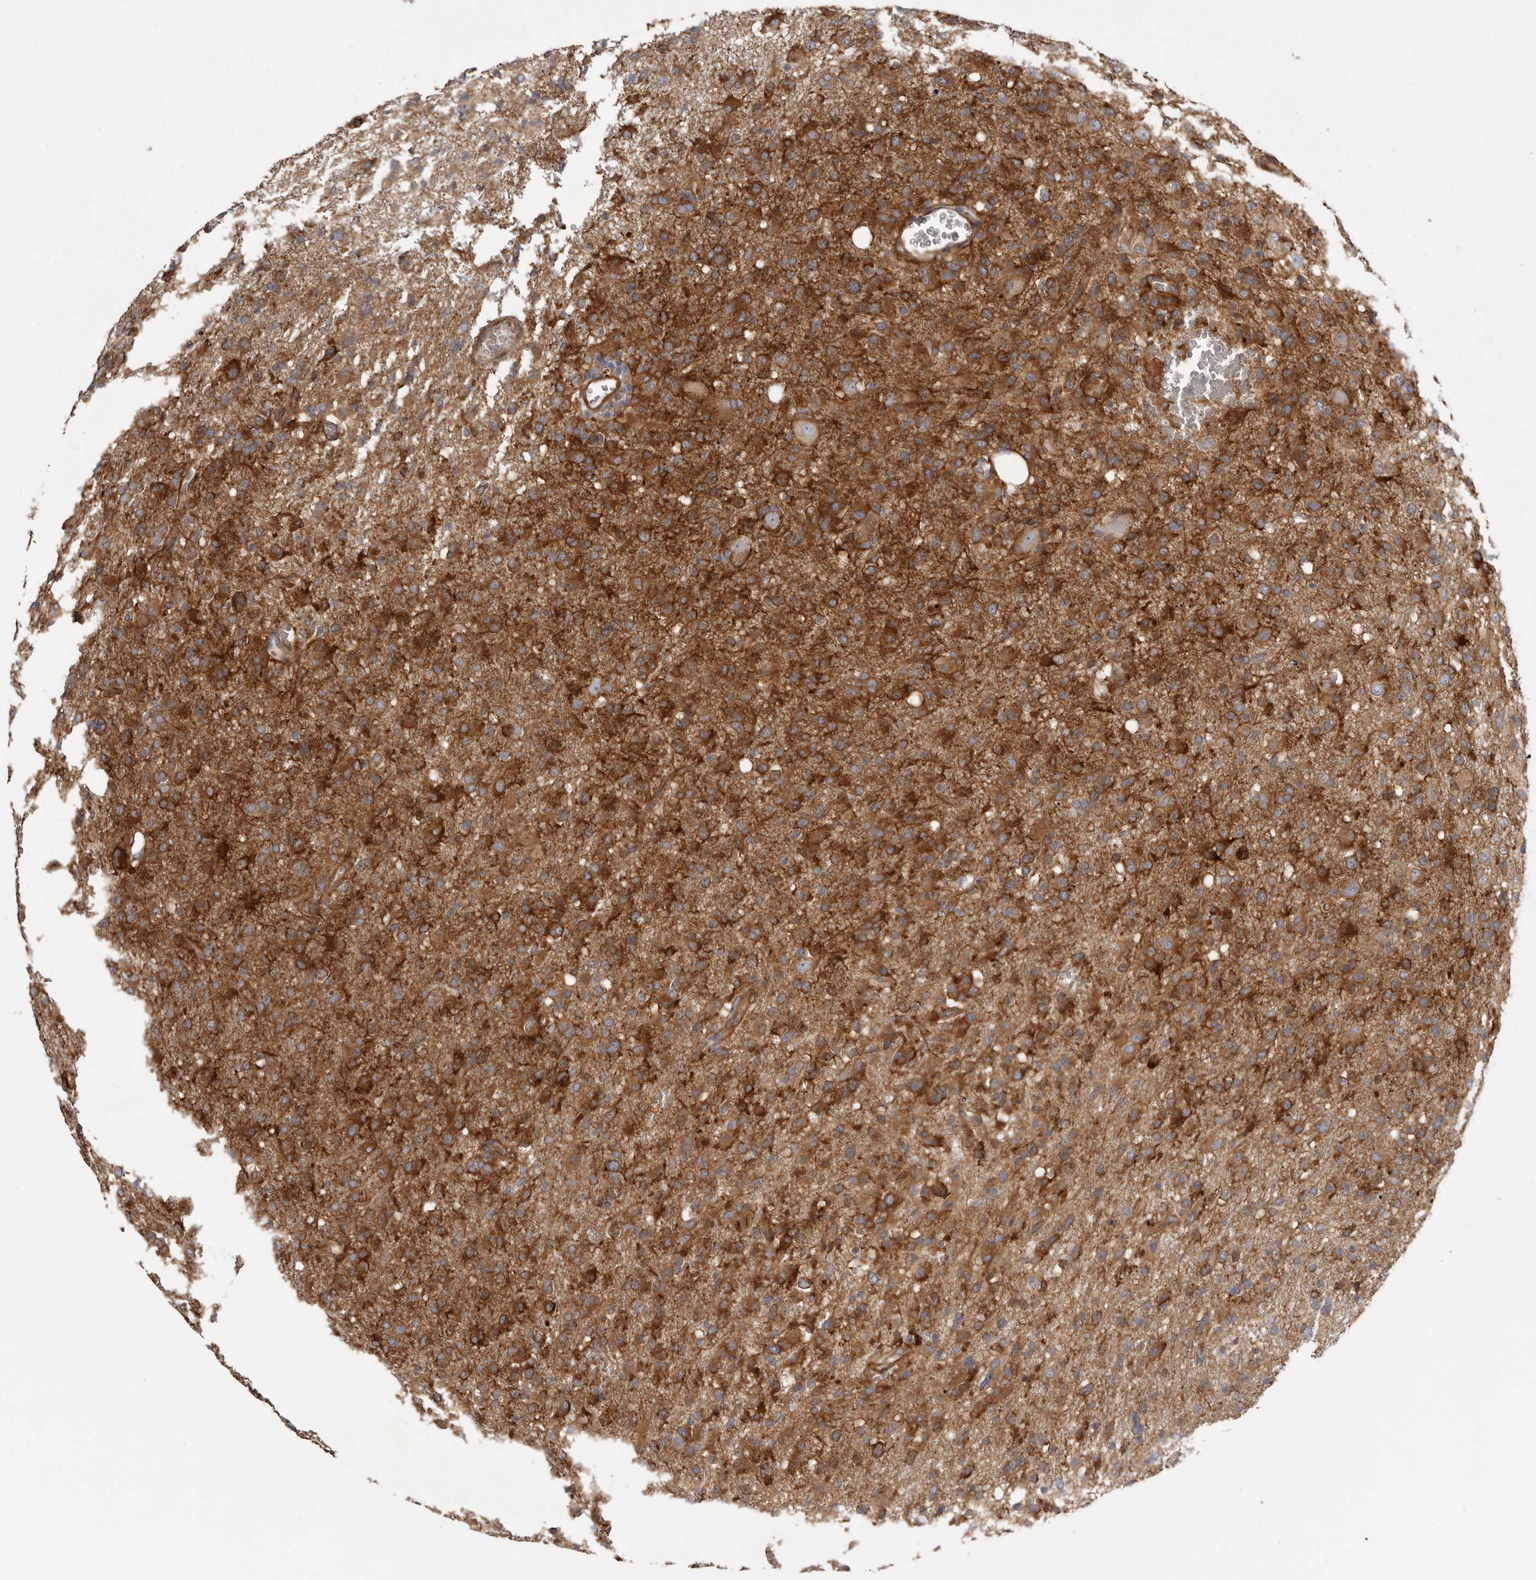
{"staining": {"intensity": "strong", "quantity": ">75%", "location": "cytoplasmic/membranous"}, "tissue": "glioma", "cell_type": "Tumor cells", "image_type": "cancer", "snomed": [{"axis": "morphology", "description": "Glioma, malignant, High grade"}, {"axis": "topography", "description": "Brain"}], "caption": "Immunohistochemical staining of human glioma exhibits strong cytoplasmic/membranous protein staining in about >75% of tumor cells.", "gene": "ENAH", "patient": {"sex": "female", "age": 57}}